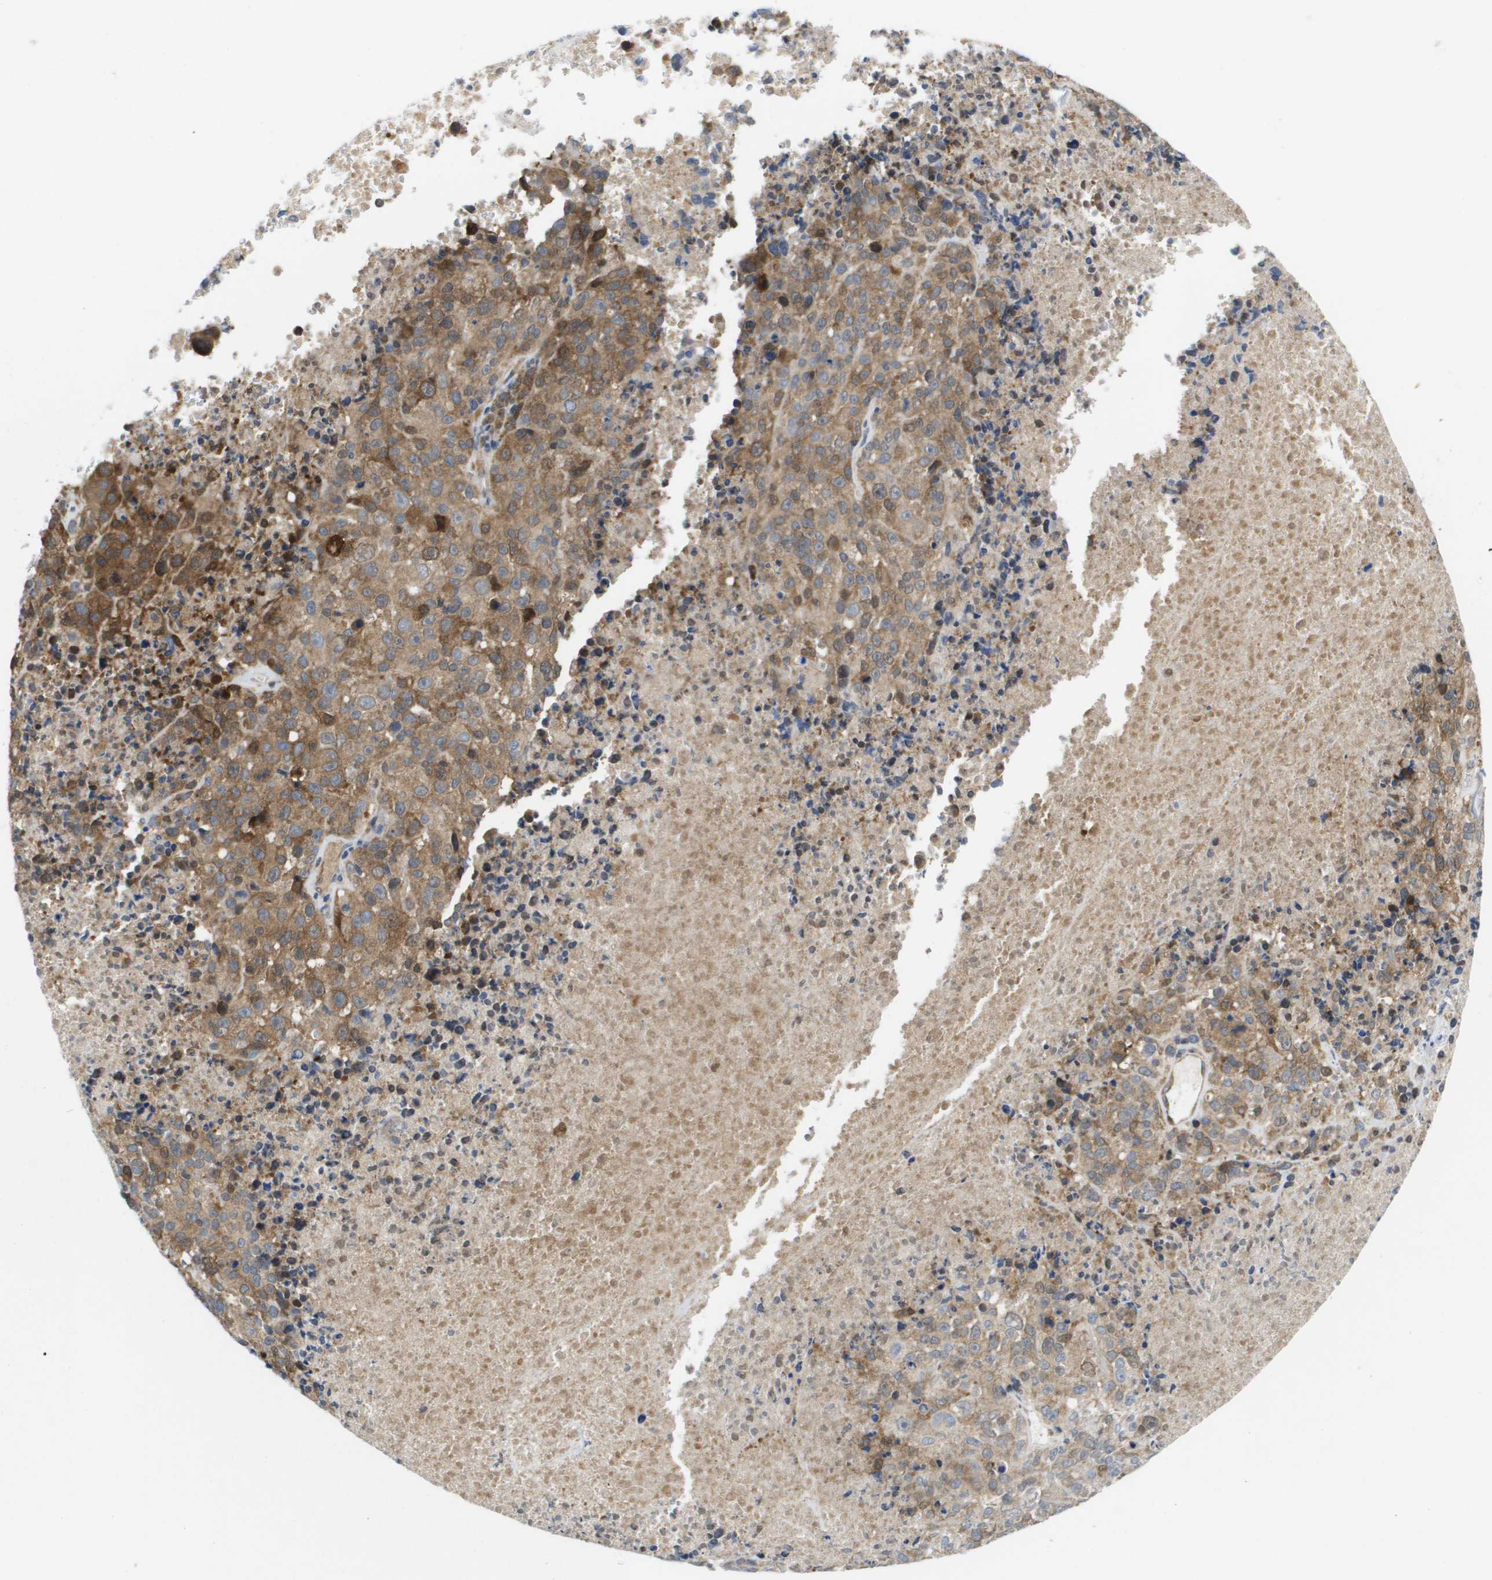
{"staining": {"intensity": "moderate", "quantity": ">75%", "location": "cytoplasmic/membranous"}, "tissue": "melanoma", "cell_type": "Tumor cells", "image_type": "cancer", "snomed": [{"axis": "morphology", "description": "Malignant melanoma, Metastatic site"}, {"axis": "topography", "description": "Cerebral cortex"}], "caption": "Malignant melanoma (metastatic site) stained with immunohistochemistry (IHC) shows moderate cytoplasmic/membranous expression in about >75% of tumor cells. The staining was performed using DAB, with brown indicating positive protein expression. Nuclei are stained blue with hematoxylin.", "gene": "FKBP4", "patient": {"sex": "female", "age": 52}}